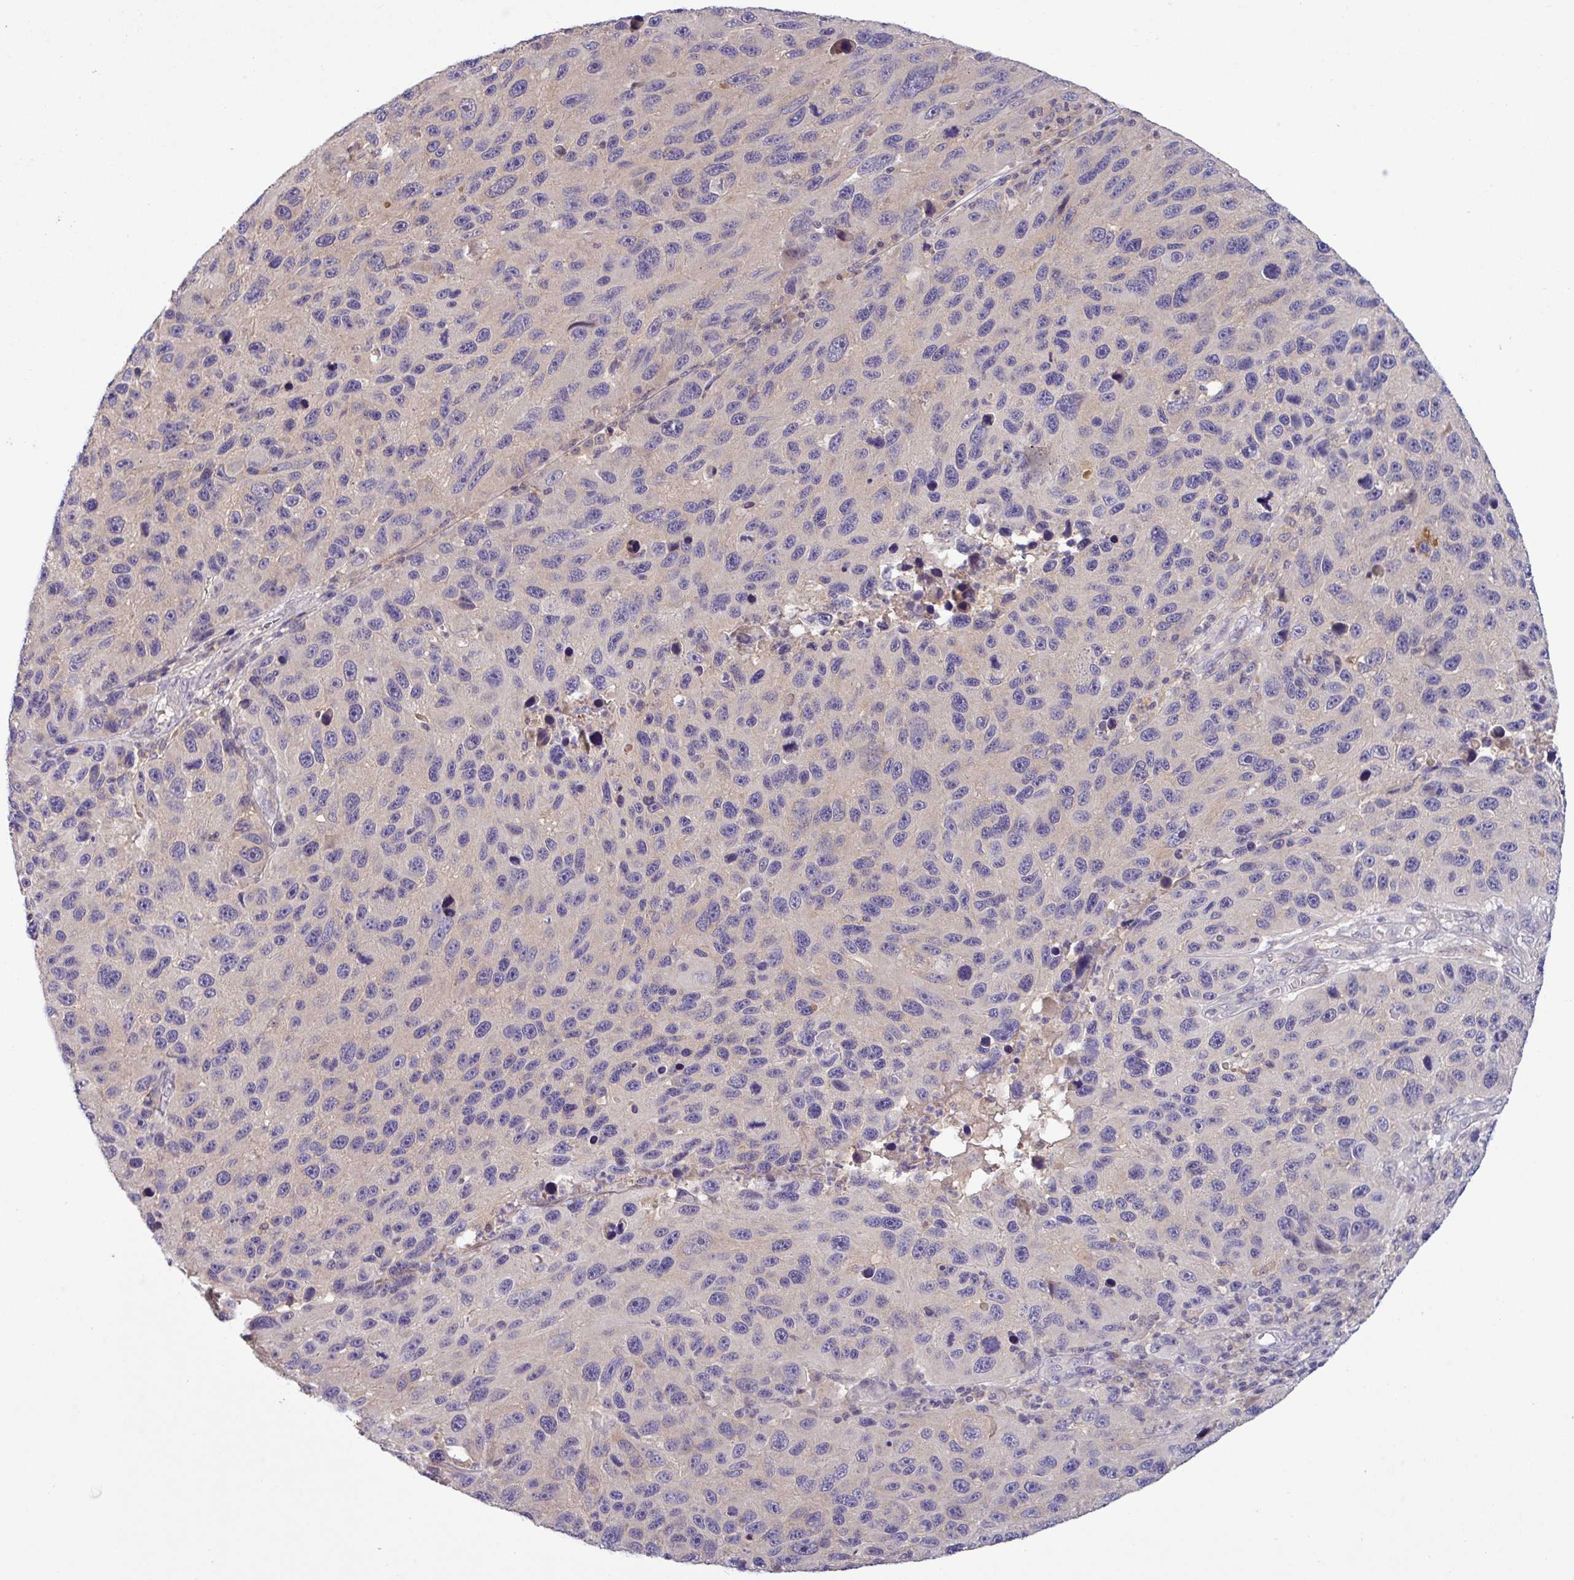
{"staining": {"intensity": "negative", "quantity": "none", "location": "none"}, "tissue": "melanoma", "cell_type": "Tumor cells", "image_type": "cancer", "snomed": [{"axis": "morphology", "description": "Malignant melanoma, NOS"}, {"axis": "topography", "description": "Skin"}], "caption": "Immunohistochemistry of malignant melanoma demonstrates no positivity in tumor cells. Nuclei are stained in blue.", "gene": "TMEM62", "patient": {"sex": "male", "age": 53}}